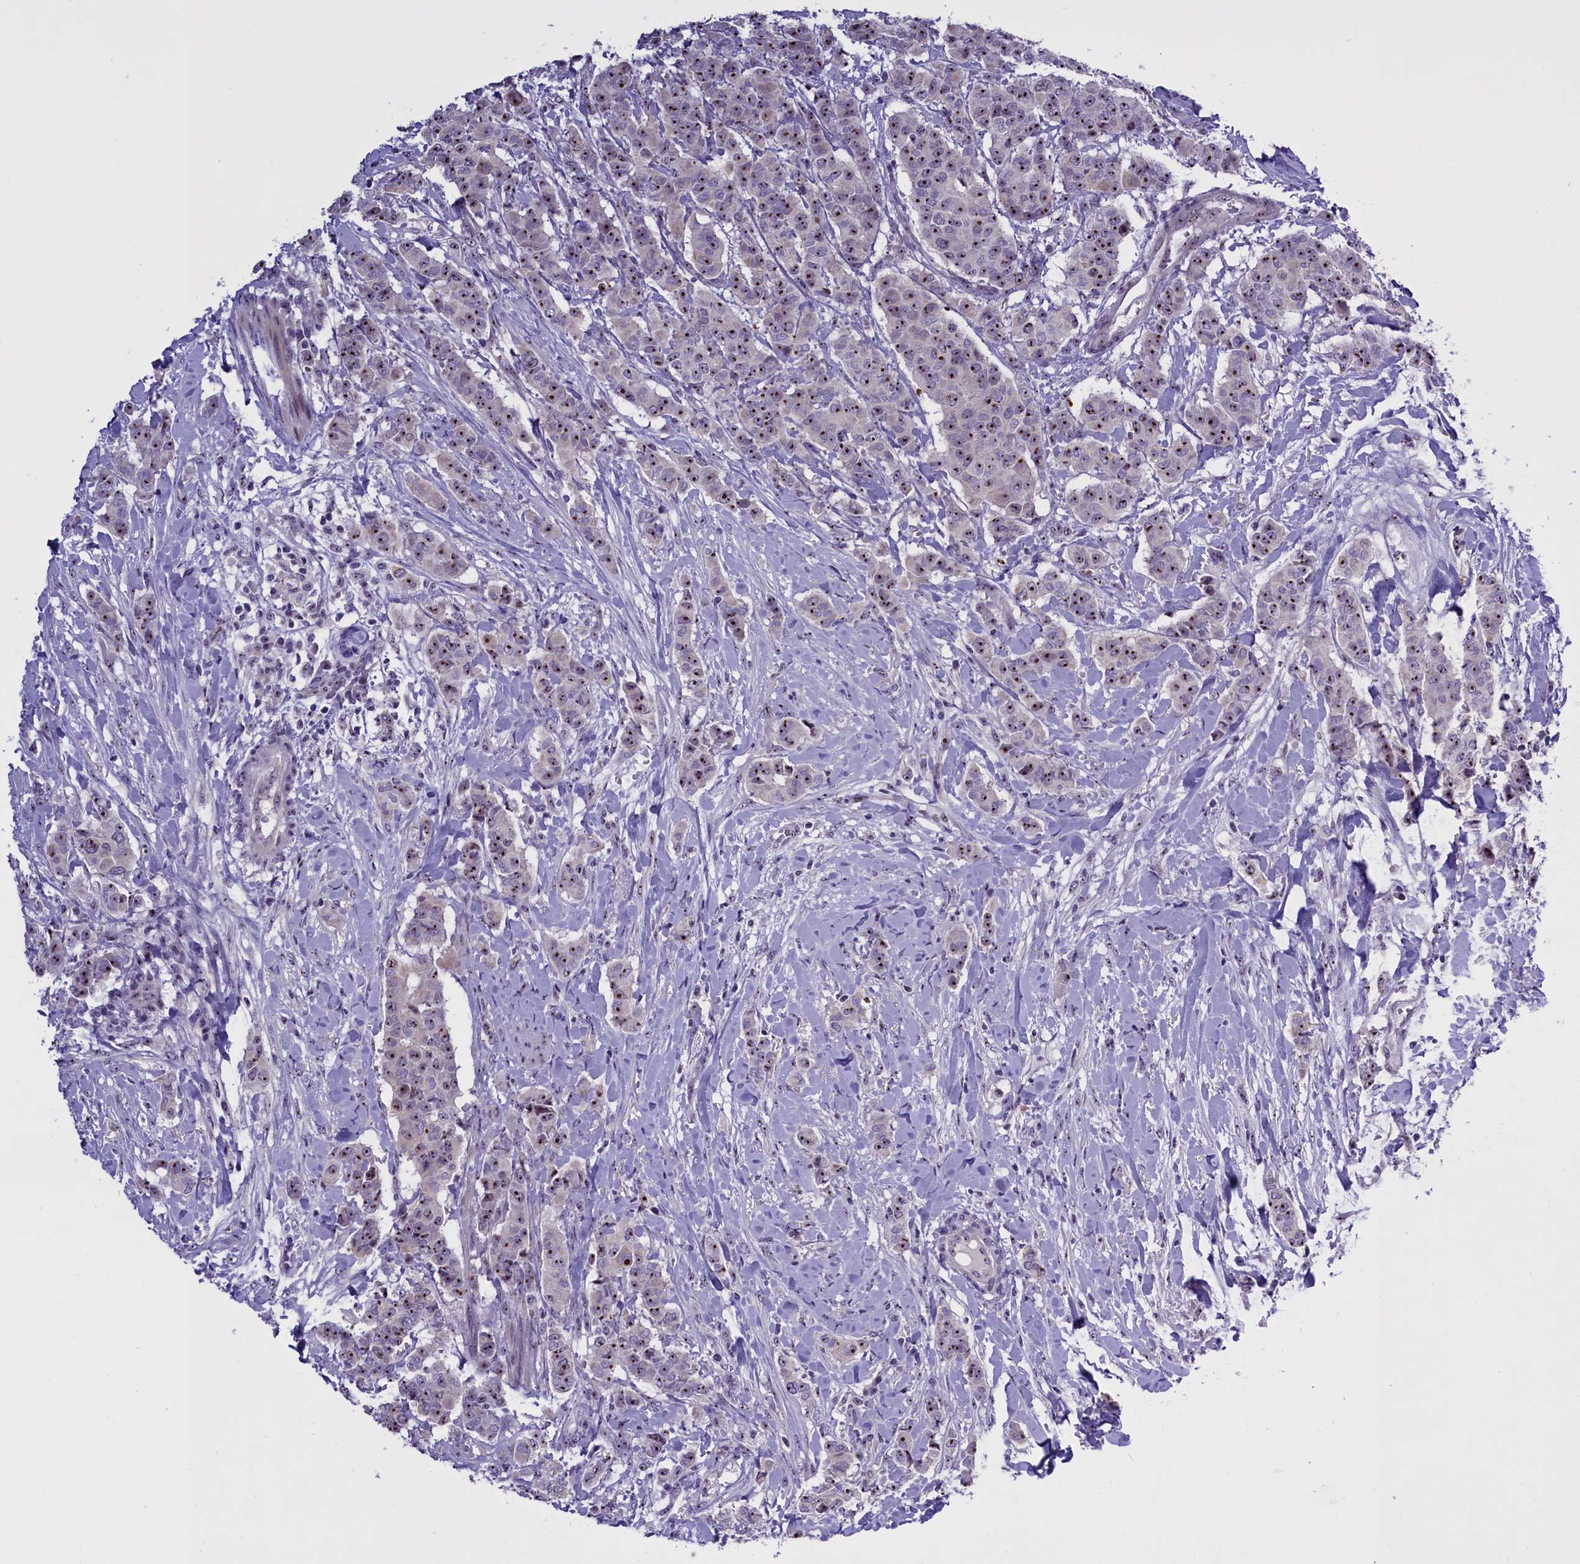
{"staining": {"intensity": "moderate", "quantity": ">75%", "location": "nuclear"}, "tissue": "breast cancer", "cell_type": "Tumor cells", "image_type": "cancer", "snomed": [{"axis": "morphology", "description": "Duct carcinoma"}, {"axis": "topography", "description": "Breast"}], "caption": "A photomicrograph showing moderate nuclear positivity in about >75% of tumor cells in breast intraductal carcinoma, as visualized by brown immunohistochemical staining.", "gene": "TBL3", "patient": {"sex": "female", "age": 40}}